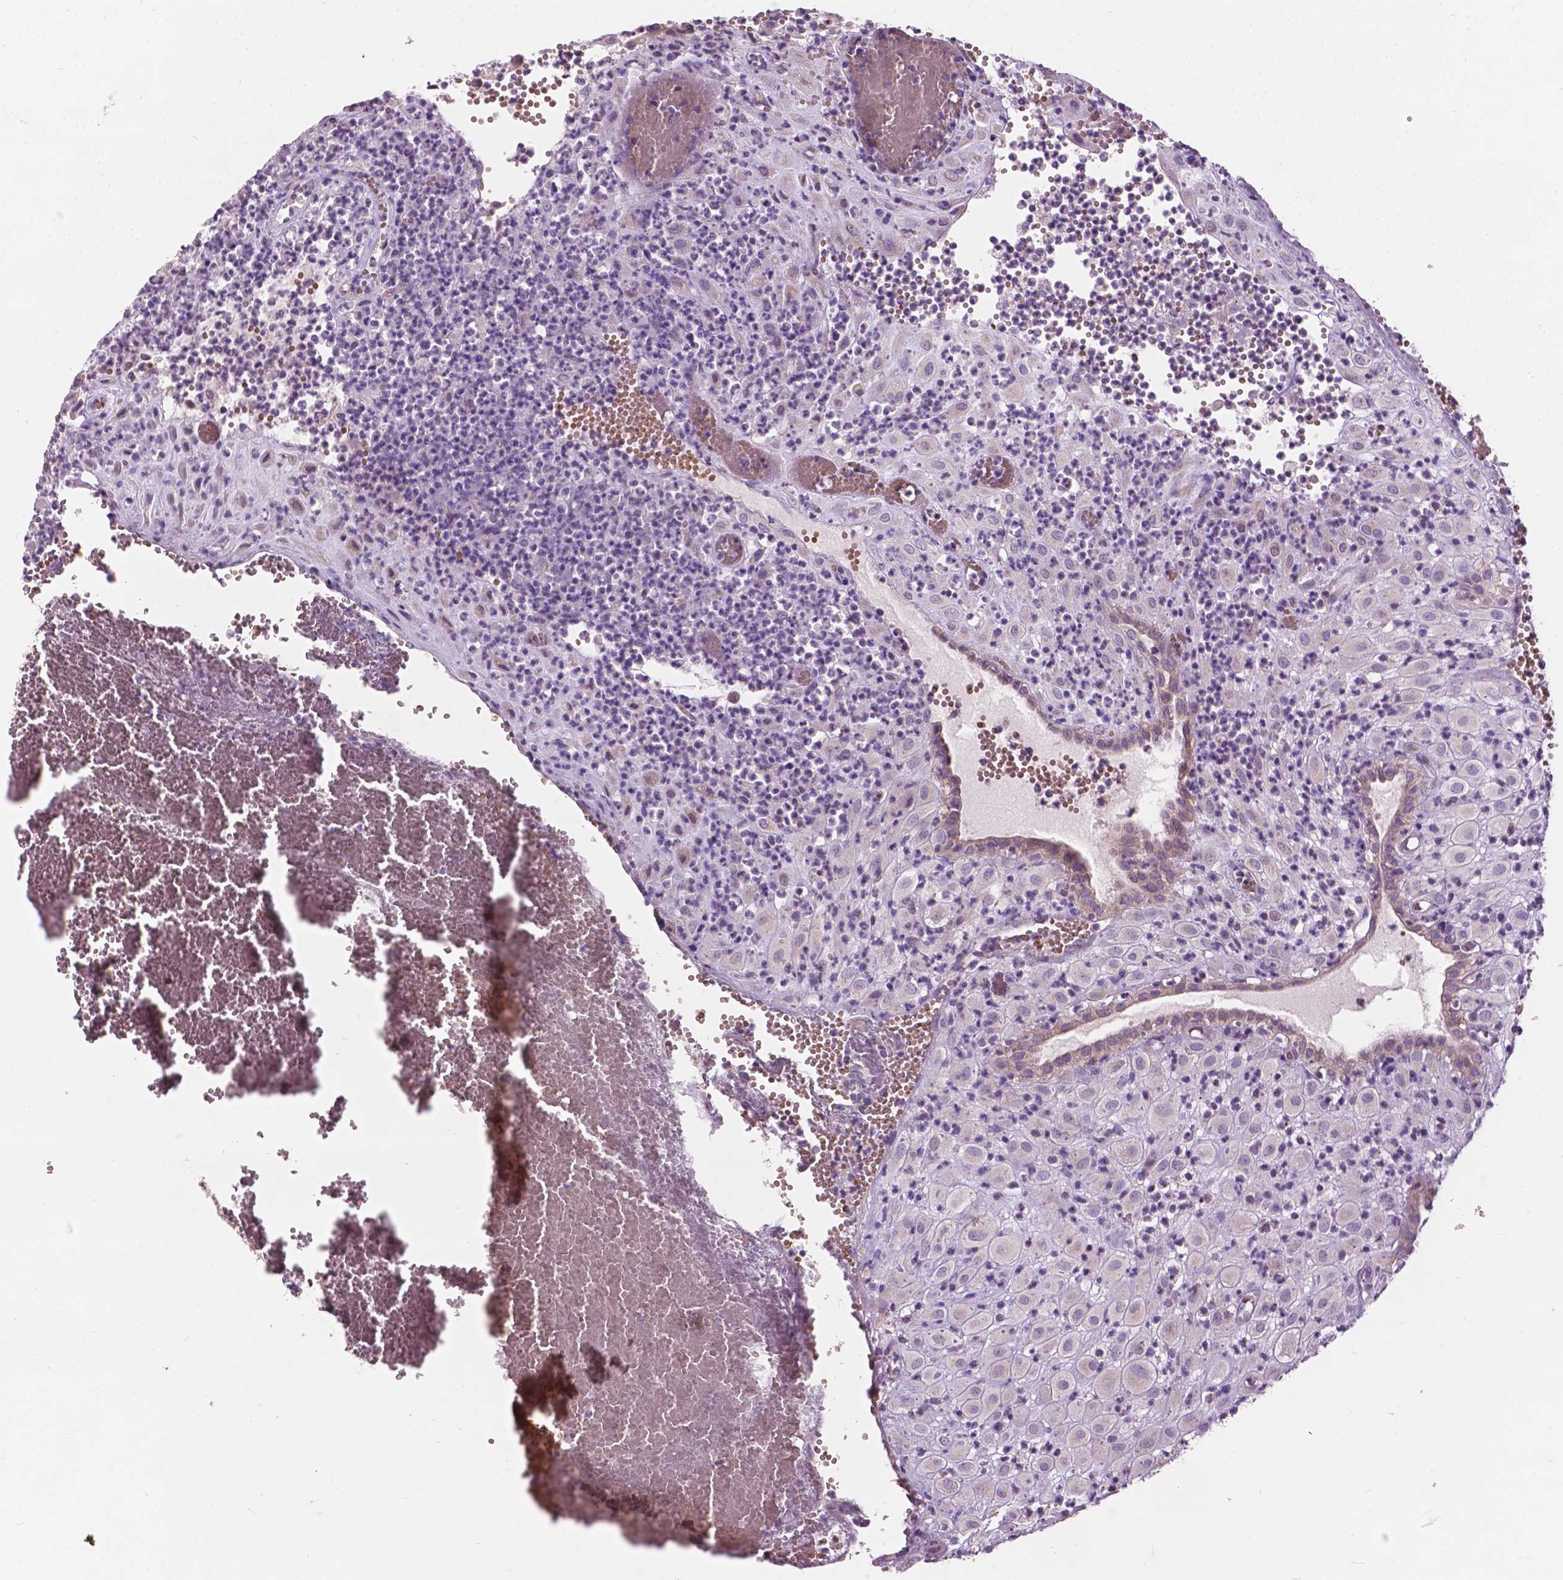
{"staining": {"intensity": "negative", "quantity": "none", "location": "none"}, "tissue": "placenta", "cell_type": "Decidual cells", "image_type": "normal", "snomed": [{"axis": "morphology", "description": "Normal tissue, NOS"}, {"axis": "topography", "description": "Placenta"}], "caption": "The histopathology image exhibits no significant staining in decidual cells of placenta.", "gene": "NDUFS1", "patient": {"sex": "female", "age": 24}}